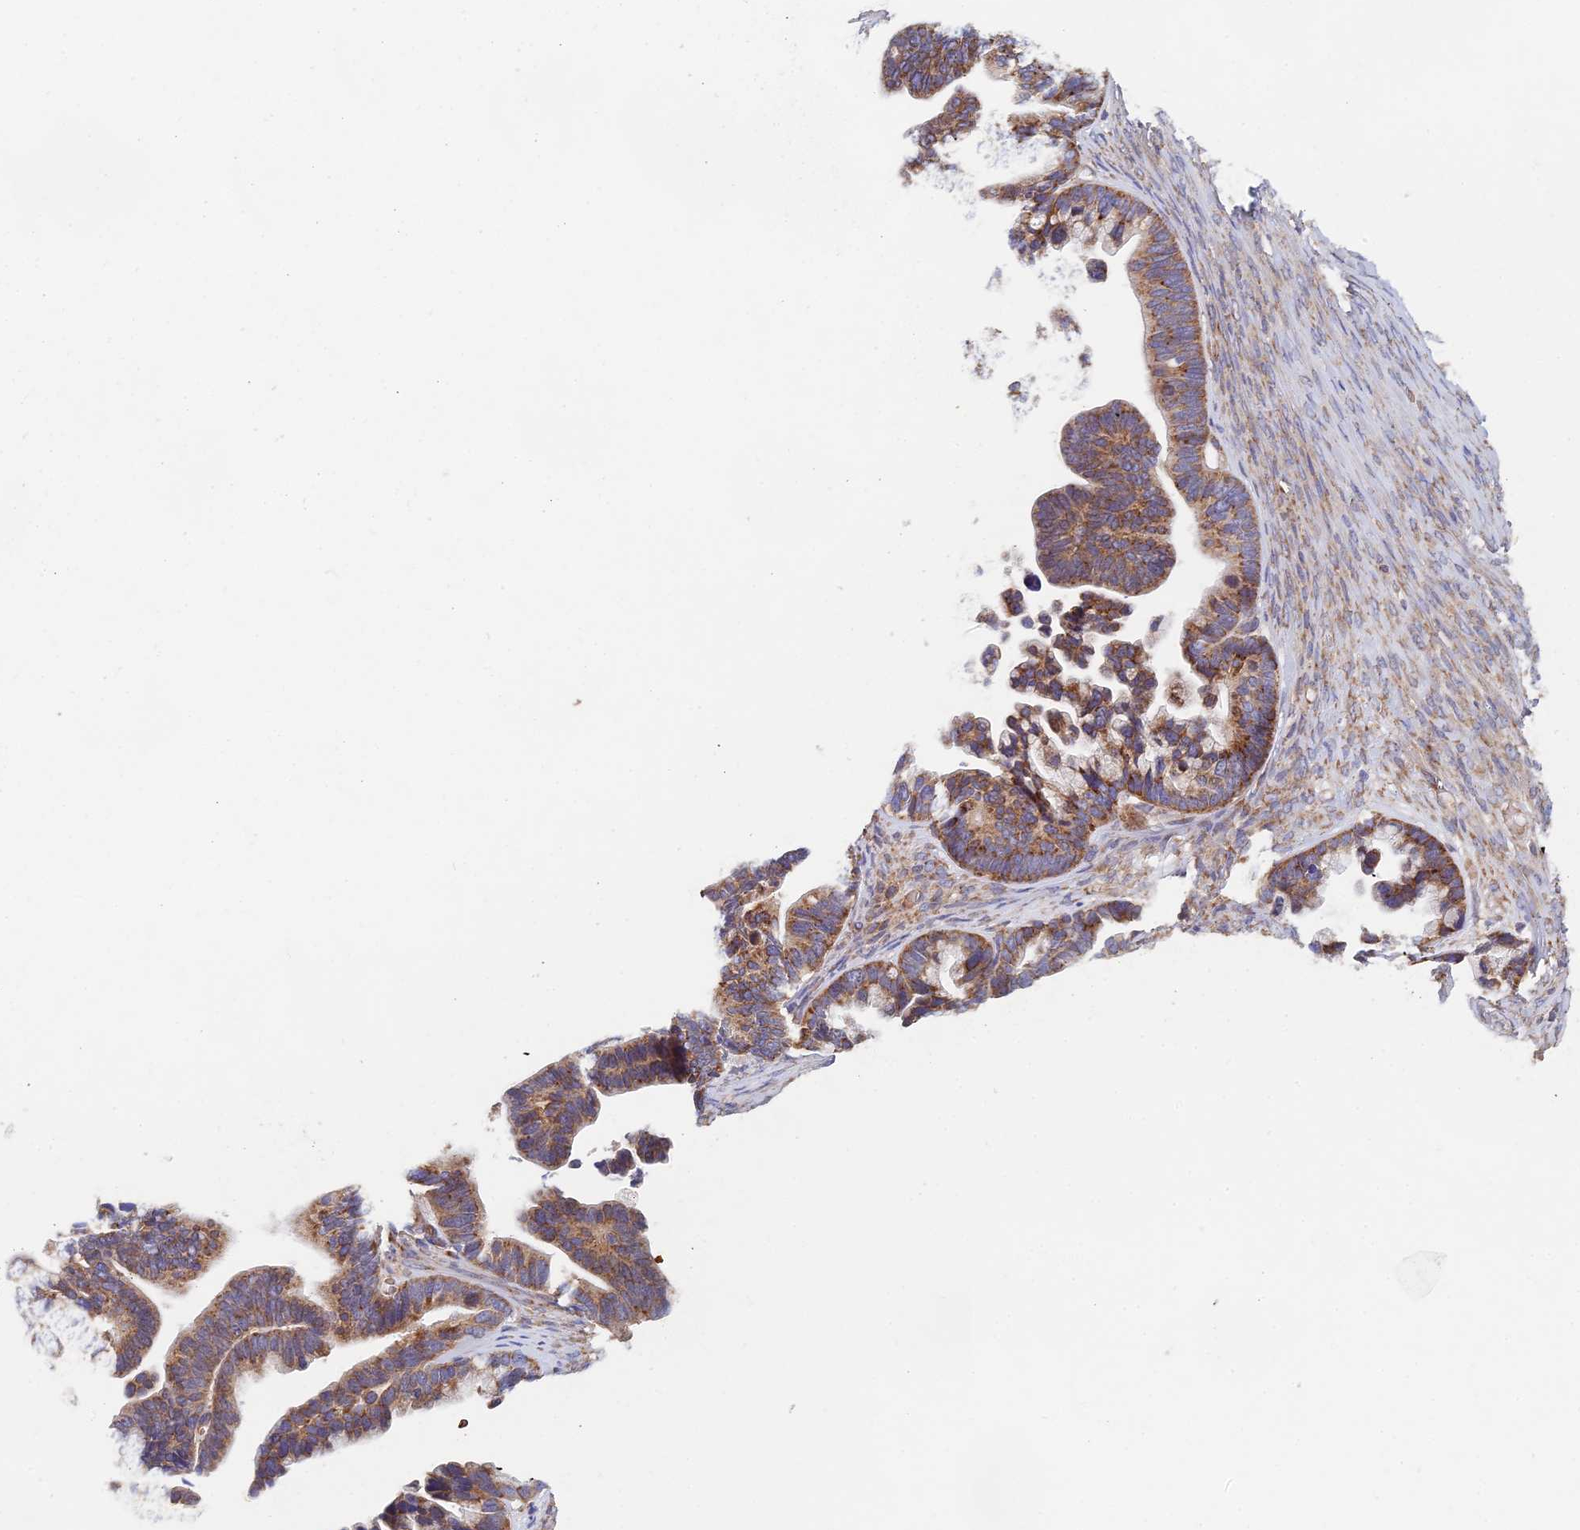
{"staining": {"intensity": "moderate", "quantity": ">75%", "location": "cytoplasmic/membranous"}, "tissue": "ovarian cancer", "cell_type": "Tumor cells", "image_type": "cancer", "snomed": [{"axis": "morphology", "description": "Cystadenocarcinoma, serous, NOS"}, {"axis": "topography", "description": "Ovary"}], "caption": "High-power microscopy captured an immunohistochemistry photomicrograph of ovarian serous cystadenocarcinoma, revealing moderate cytoplasmic/membranous positivity in approximately >75% of tumor cells.", "gene": "ELOF1", "patient": {"sex": "female", "age": 56}}